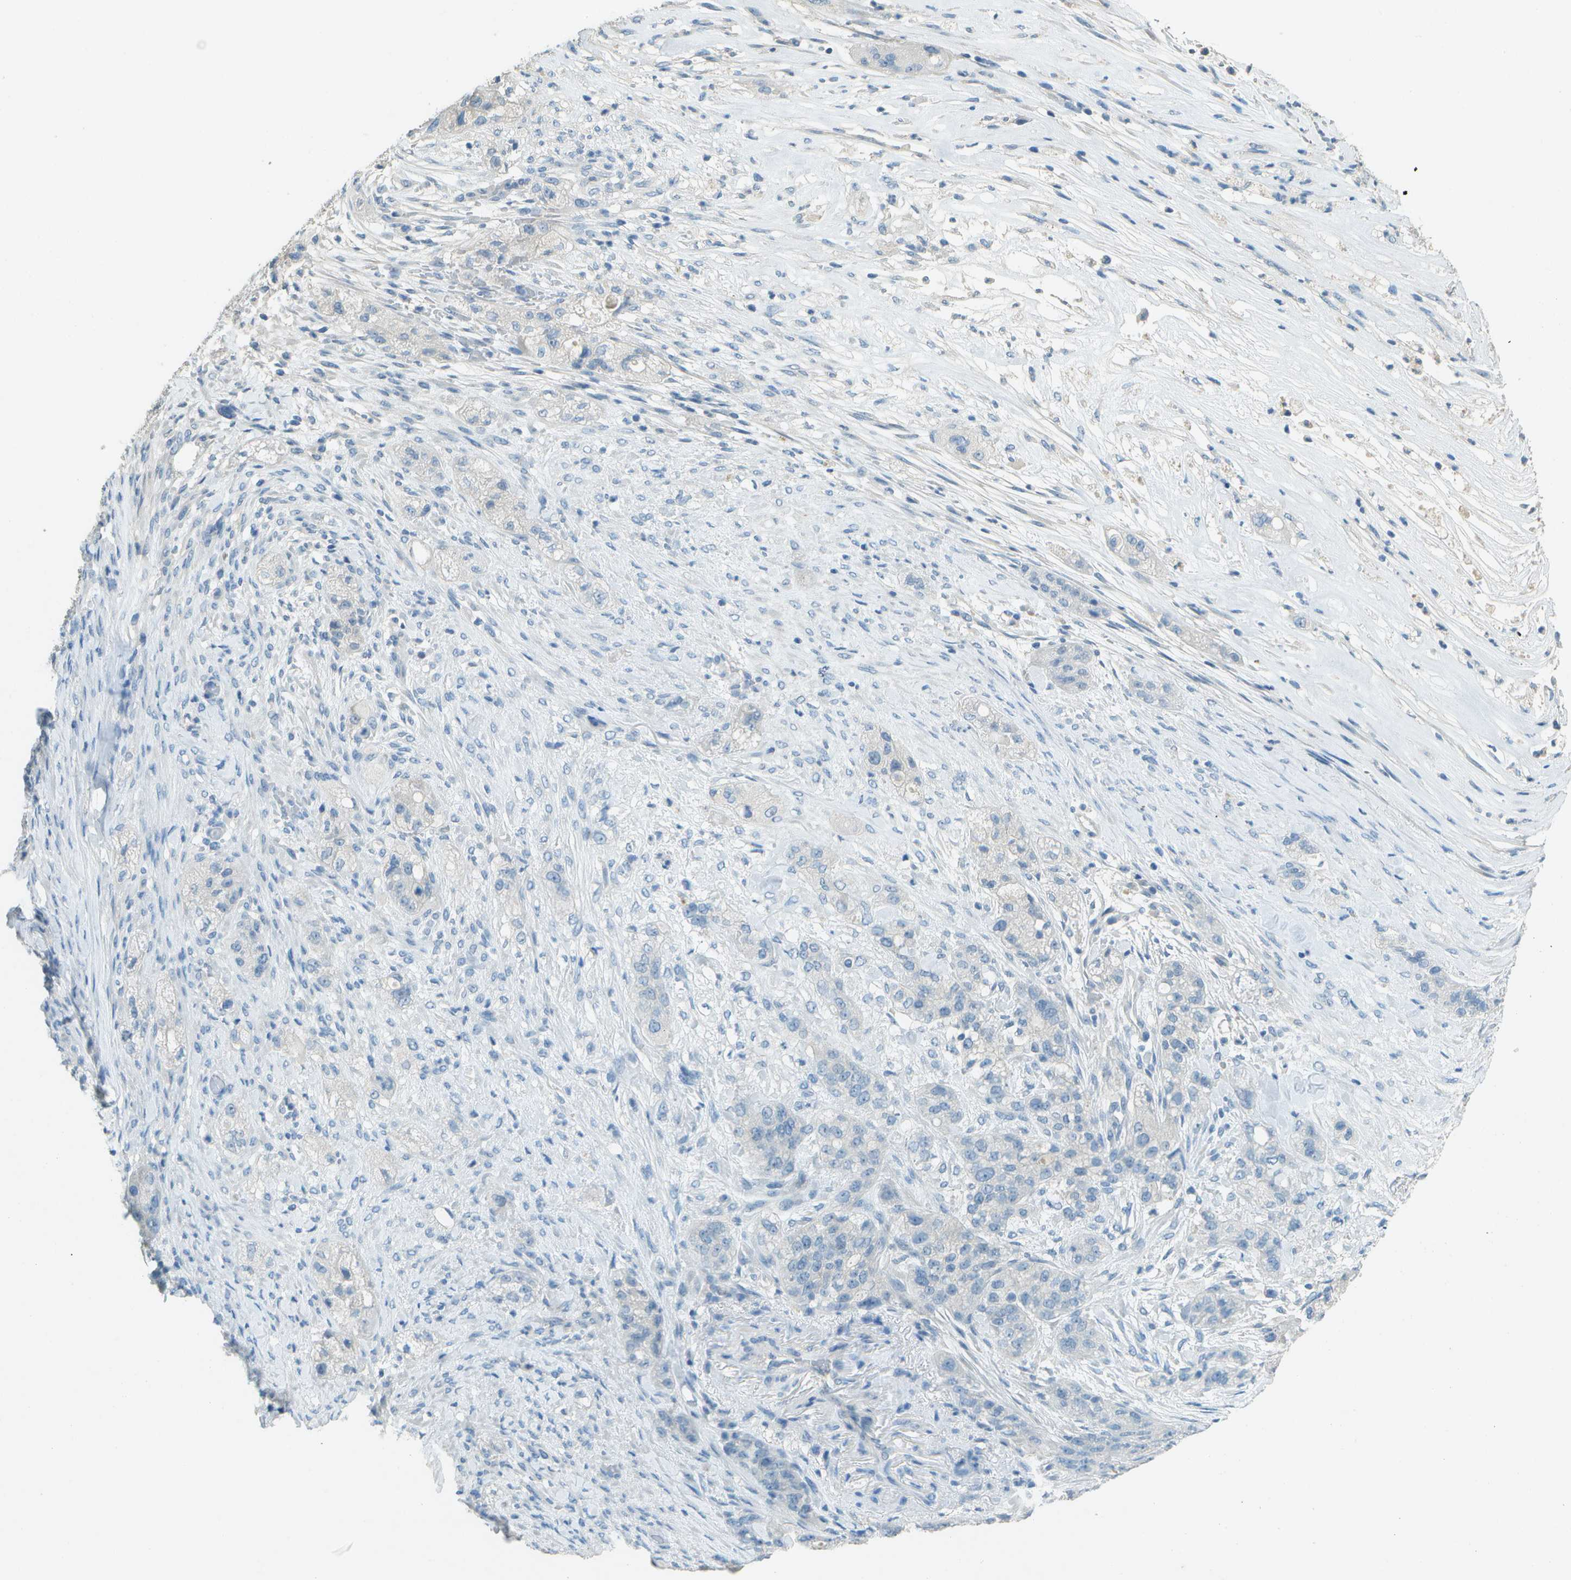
{"staining": {"intensity": "negative", "quantity": "none", "location": "none"}, "tissue": "pancreatic cancer", "cell_type": "Tumor cells", "image_type": "cancer", "snomed": [{"axis": "morphology", "description": "Adenocarcinoma, NOS"}, {"axis": "topography", "description": "Pancreas"}], "caption": "There is no significant positivity in tumor cells of pancreatic cancer. (DAB (3,3'-diaminobenzidine) IHC visualized using brightfield microscopy, high magnification).", "gene": "LGI2", "patient": {"sex": "female", "age": 78}}